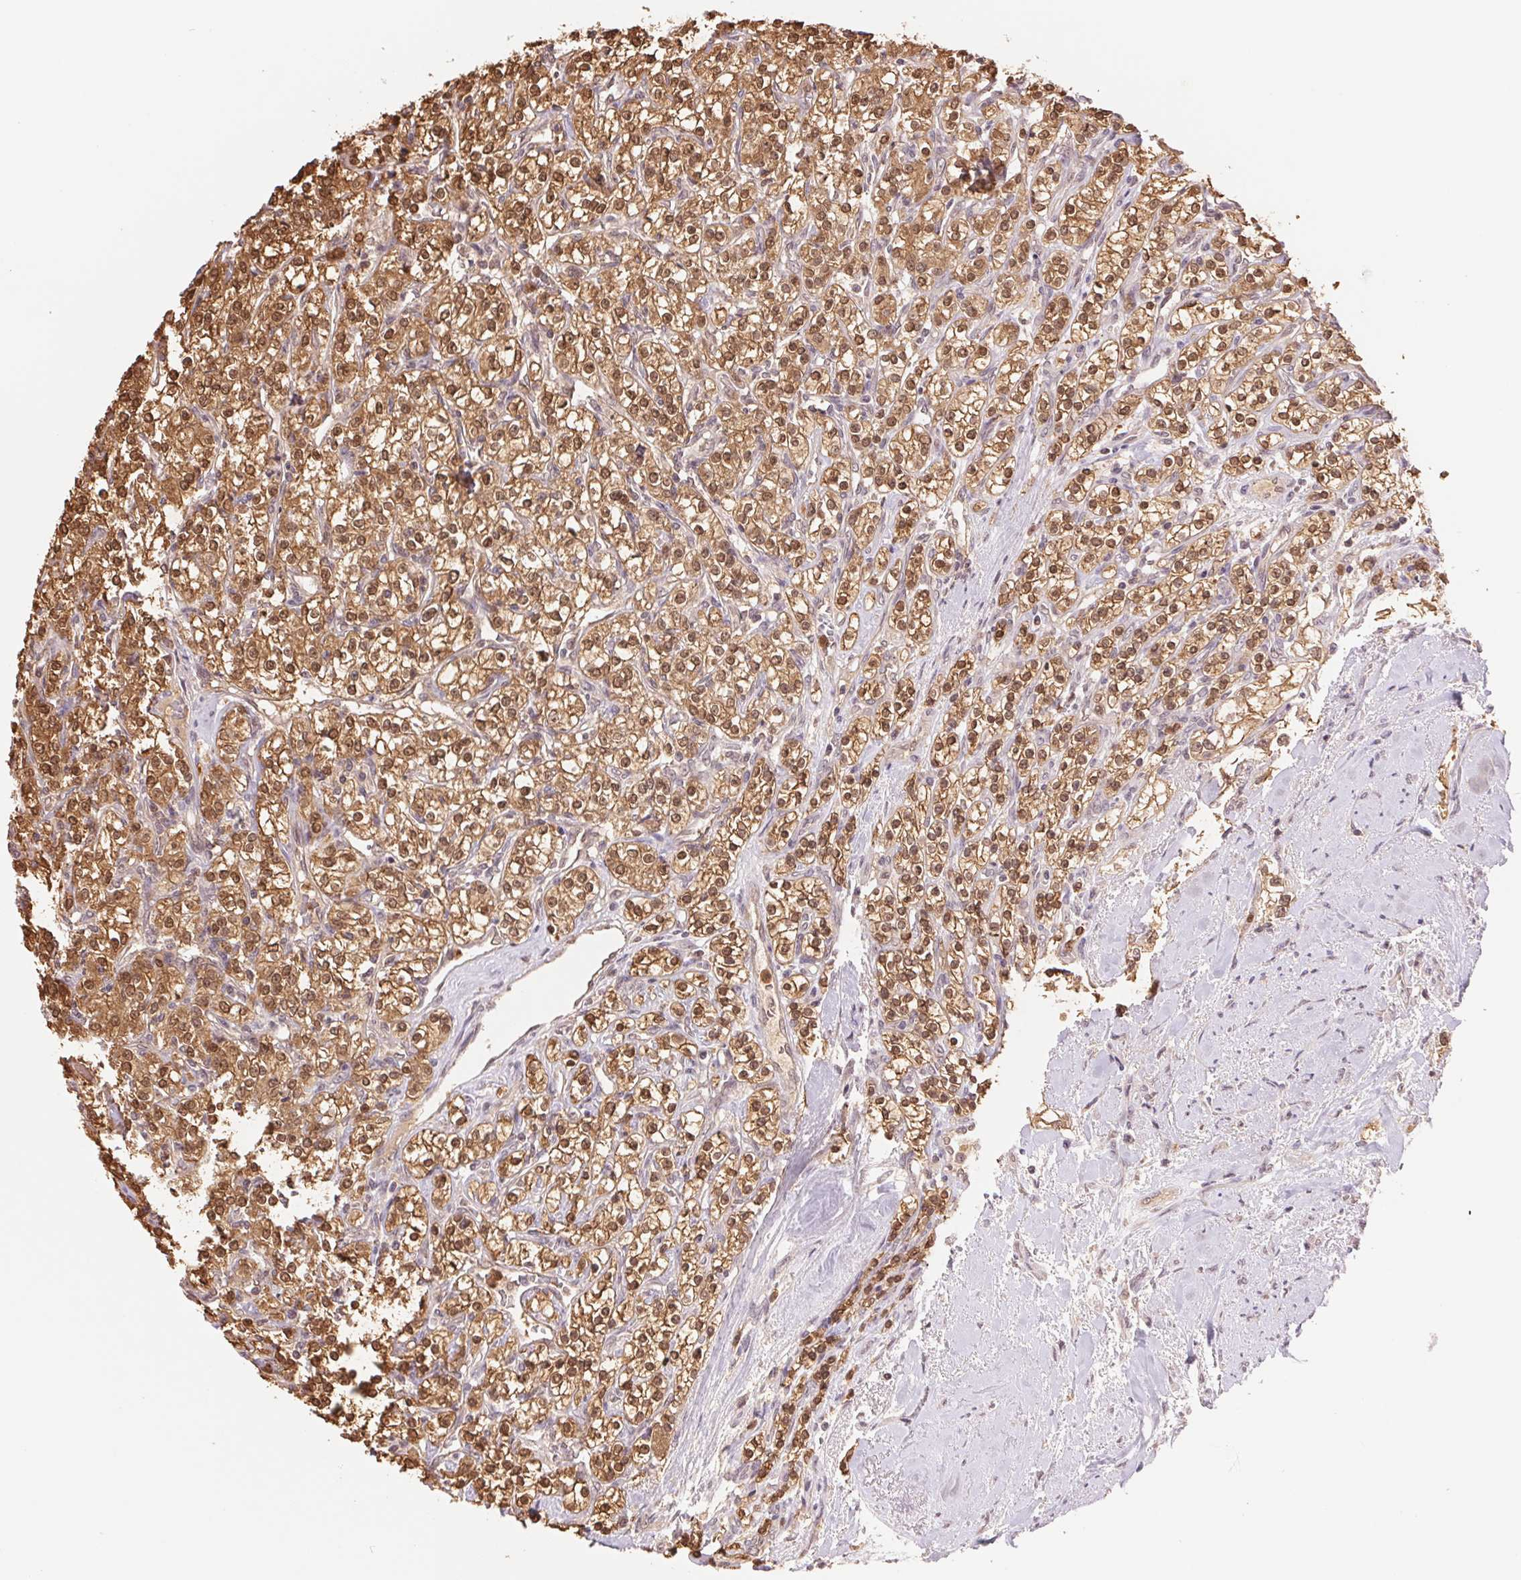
{"staining": {"intensity": "moderate", "quantity": ">75%", "location": "cytoplasmic/membranous,nuclear"}, "tissue": "renal cancer", "cell_type": "Tumor cells", "image_type": "cancer", "snomed": [{"axis": "morphology", "description": "Adenocarcinoma, NOS"}, {"axis": "topography", "description": "Kidney"}], "caption": "Renal cancer stained with a brown dye exhibits moderate cytoplasmic/membranous and nuclear positive staining in about >75% of tumor cells.", "gene": "CDC123", "patient": {"sex": "male", "age": 77}}